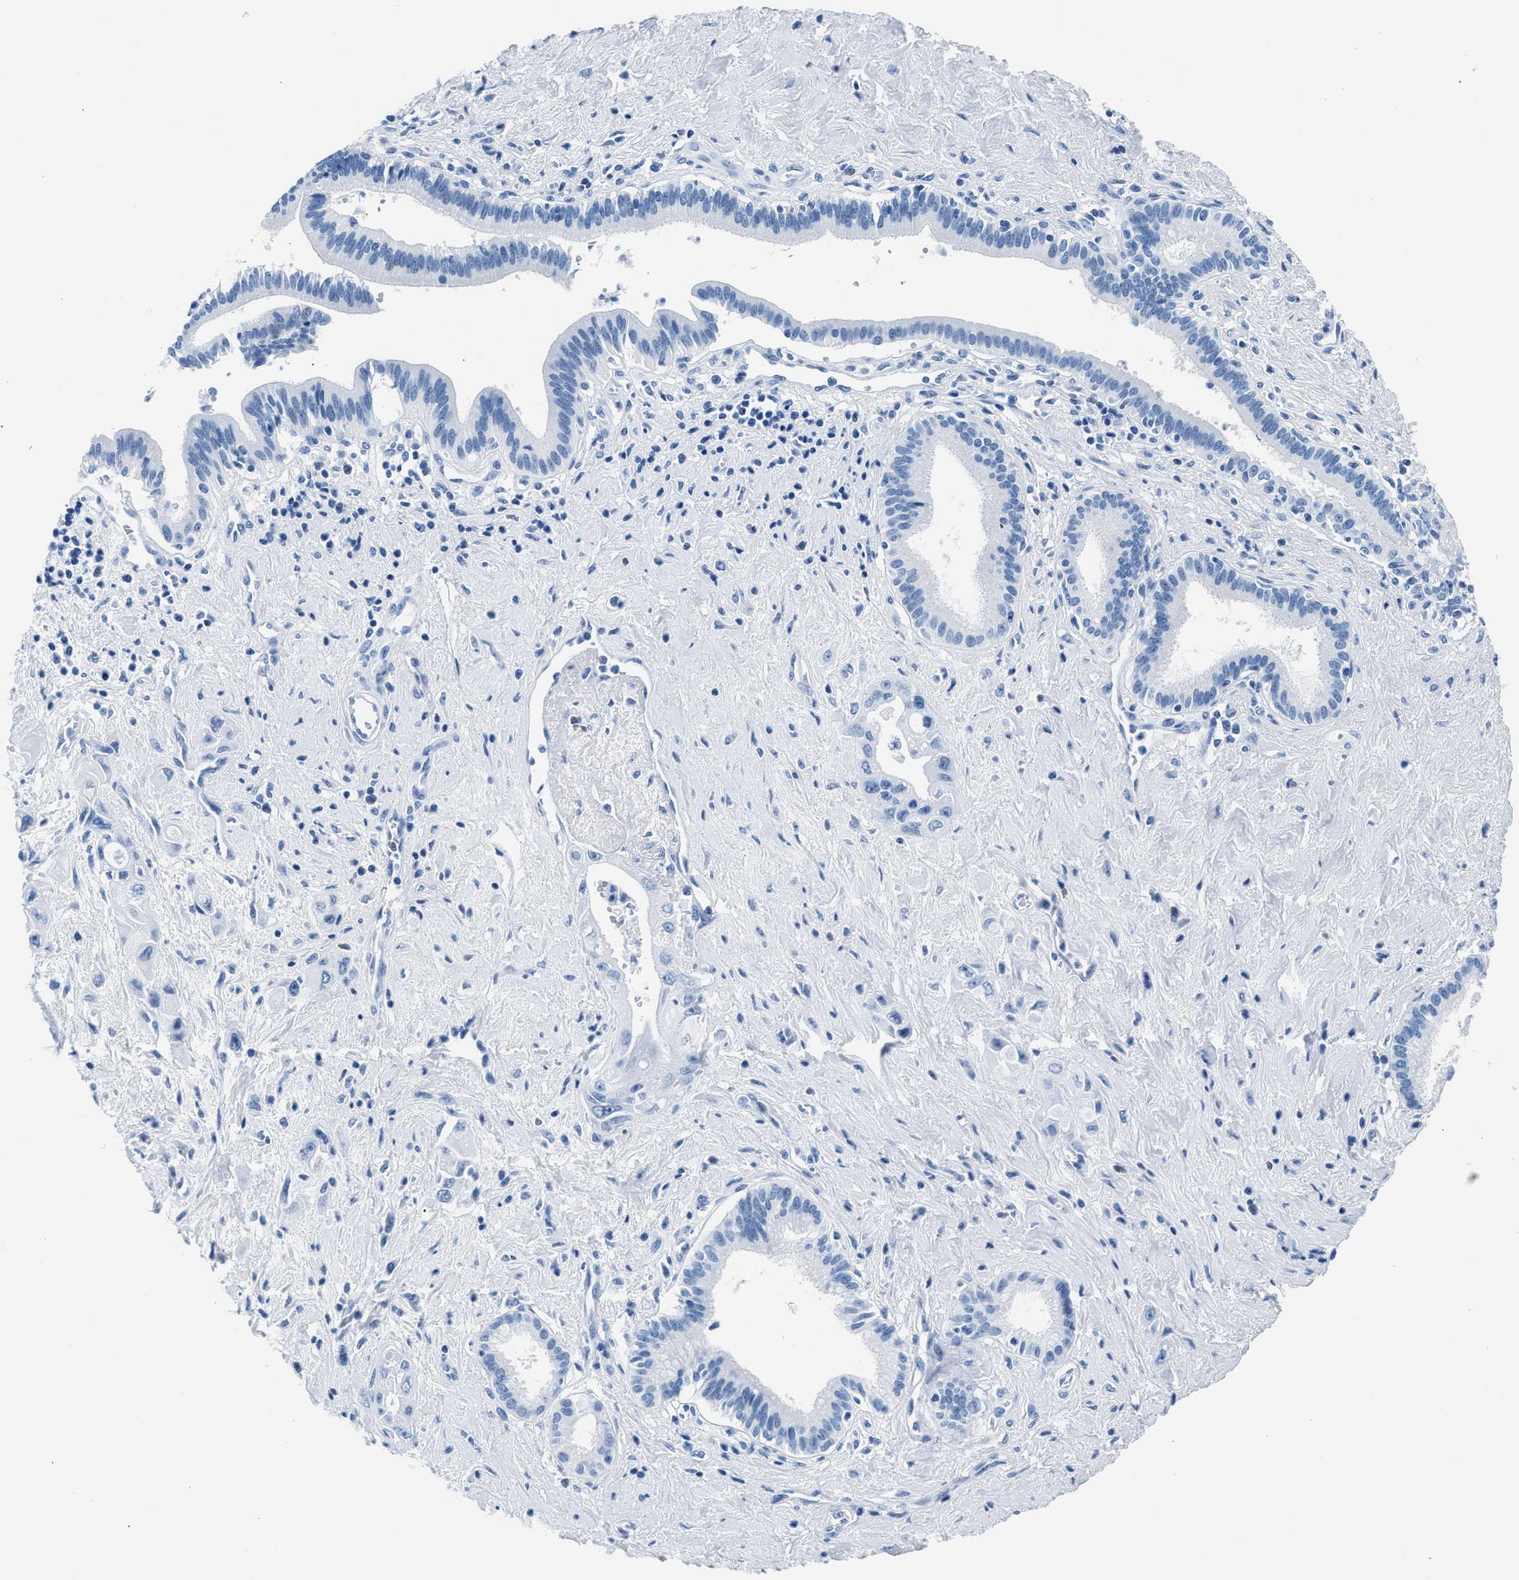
{"staining": {"intensity": "negative", "quantity": "none", "location": "none"}, "tissue": "pancreatic cancer", "cell_type": "Tumor cells", "image_type": "cancer", "snomed": [{"axis": "morphology", "description": "Adenocarcinoma, NOS"}, {"axis": "topography", "description": "Pancreas"}], "caption": "The photomicrograph displays no staining of tumor cells in pancreatic cancer (adenocarcinoma).", "gene": "CPS1", "patient": {"sex": "female", "age": 66}}